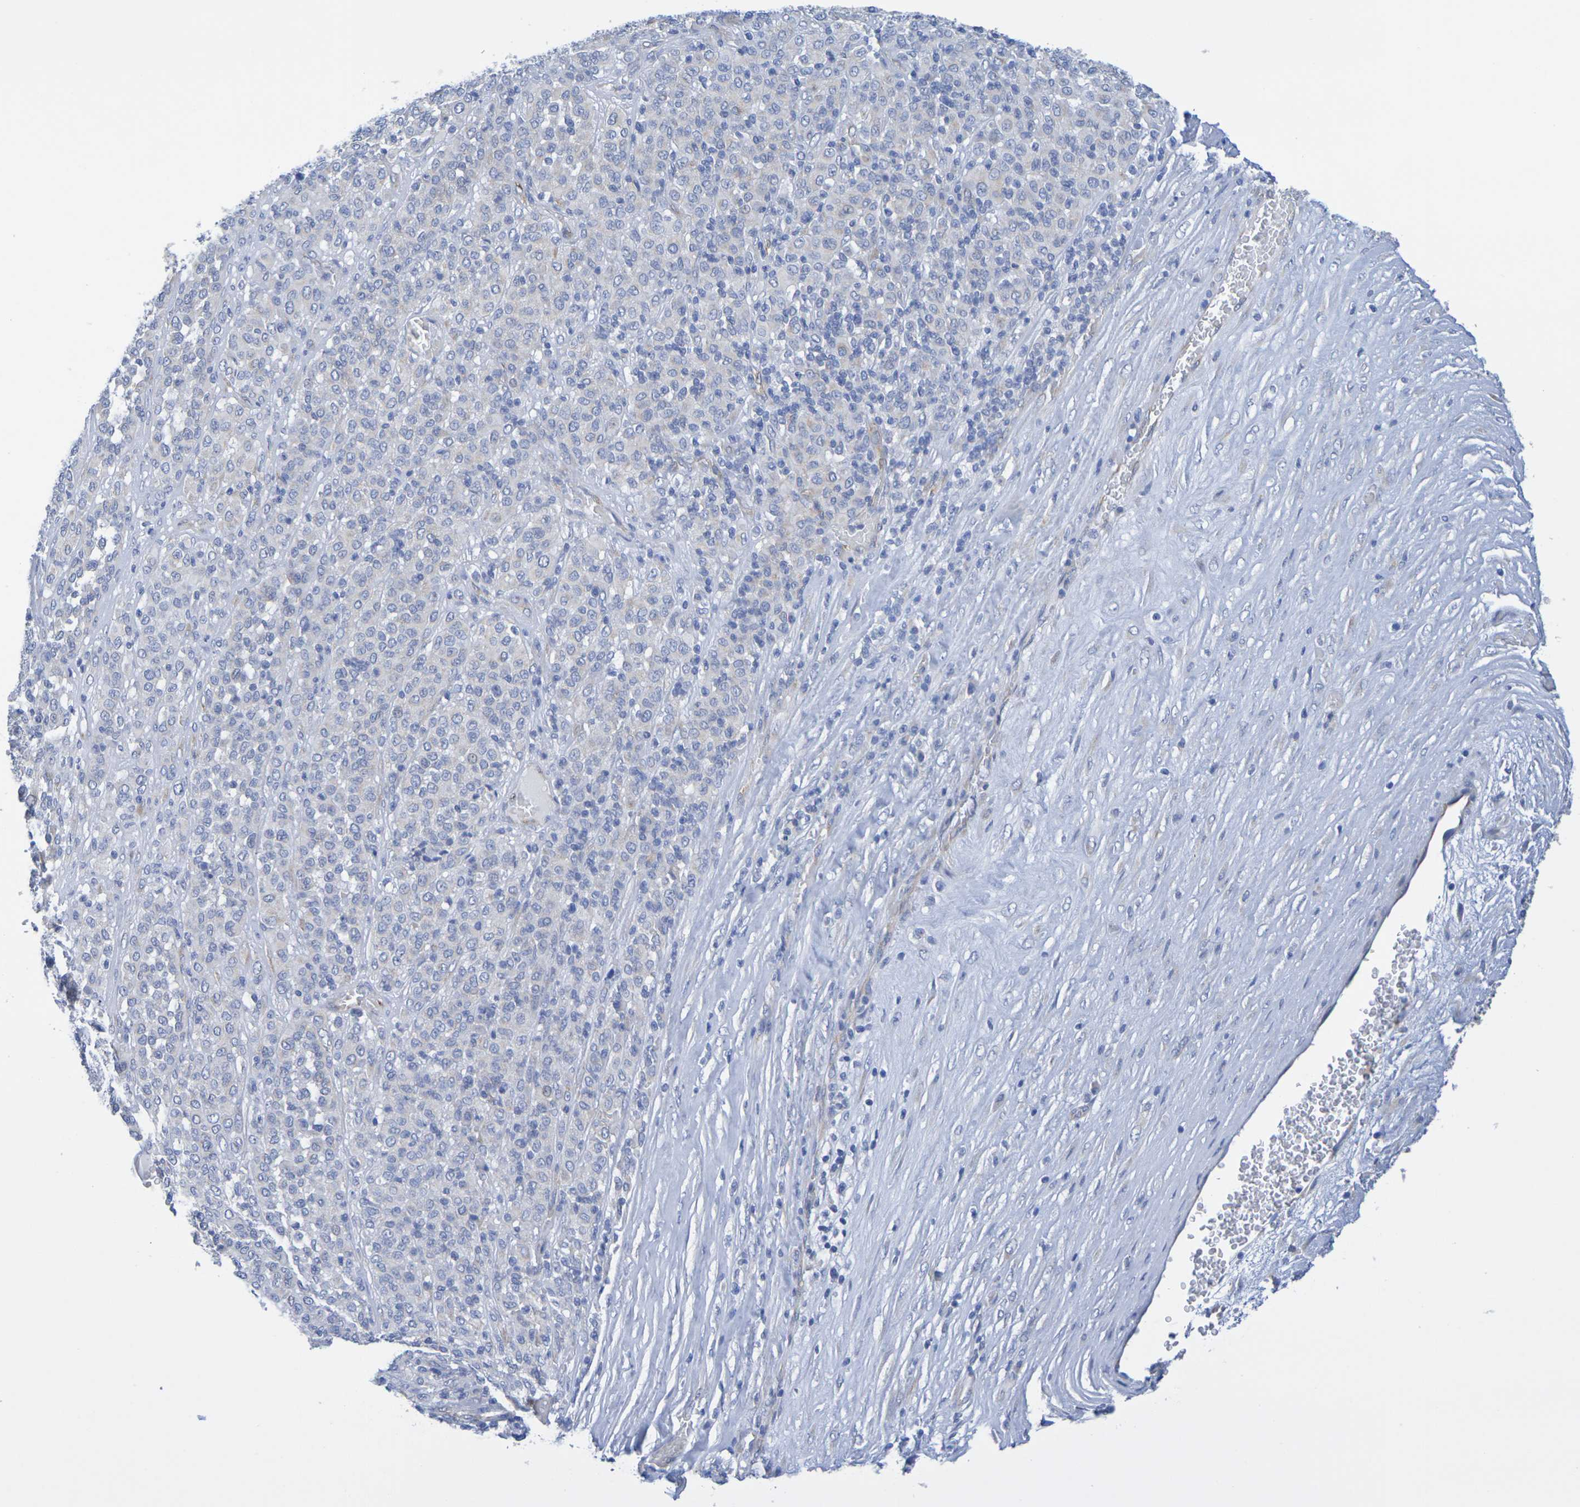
{"staining": {"intensity": "negative", "quantity": "none", "location": "none"}, "tissue": "melanoma", "cell_type": "Tumor cells", "image_type": "cancer", "snomed": [{"axis": "morphology", "description": "Malignant melanoma, Metastatic site"}, {"axis": "topography", "description": "Pancreas"}], "caption": "Melanoma was stained to show a protein in brown. There is no significant staining in tumor cells.", "gene": "TMCC3", "patient": {"sex": "female", "age": 30}}